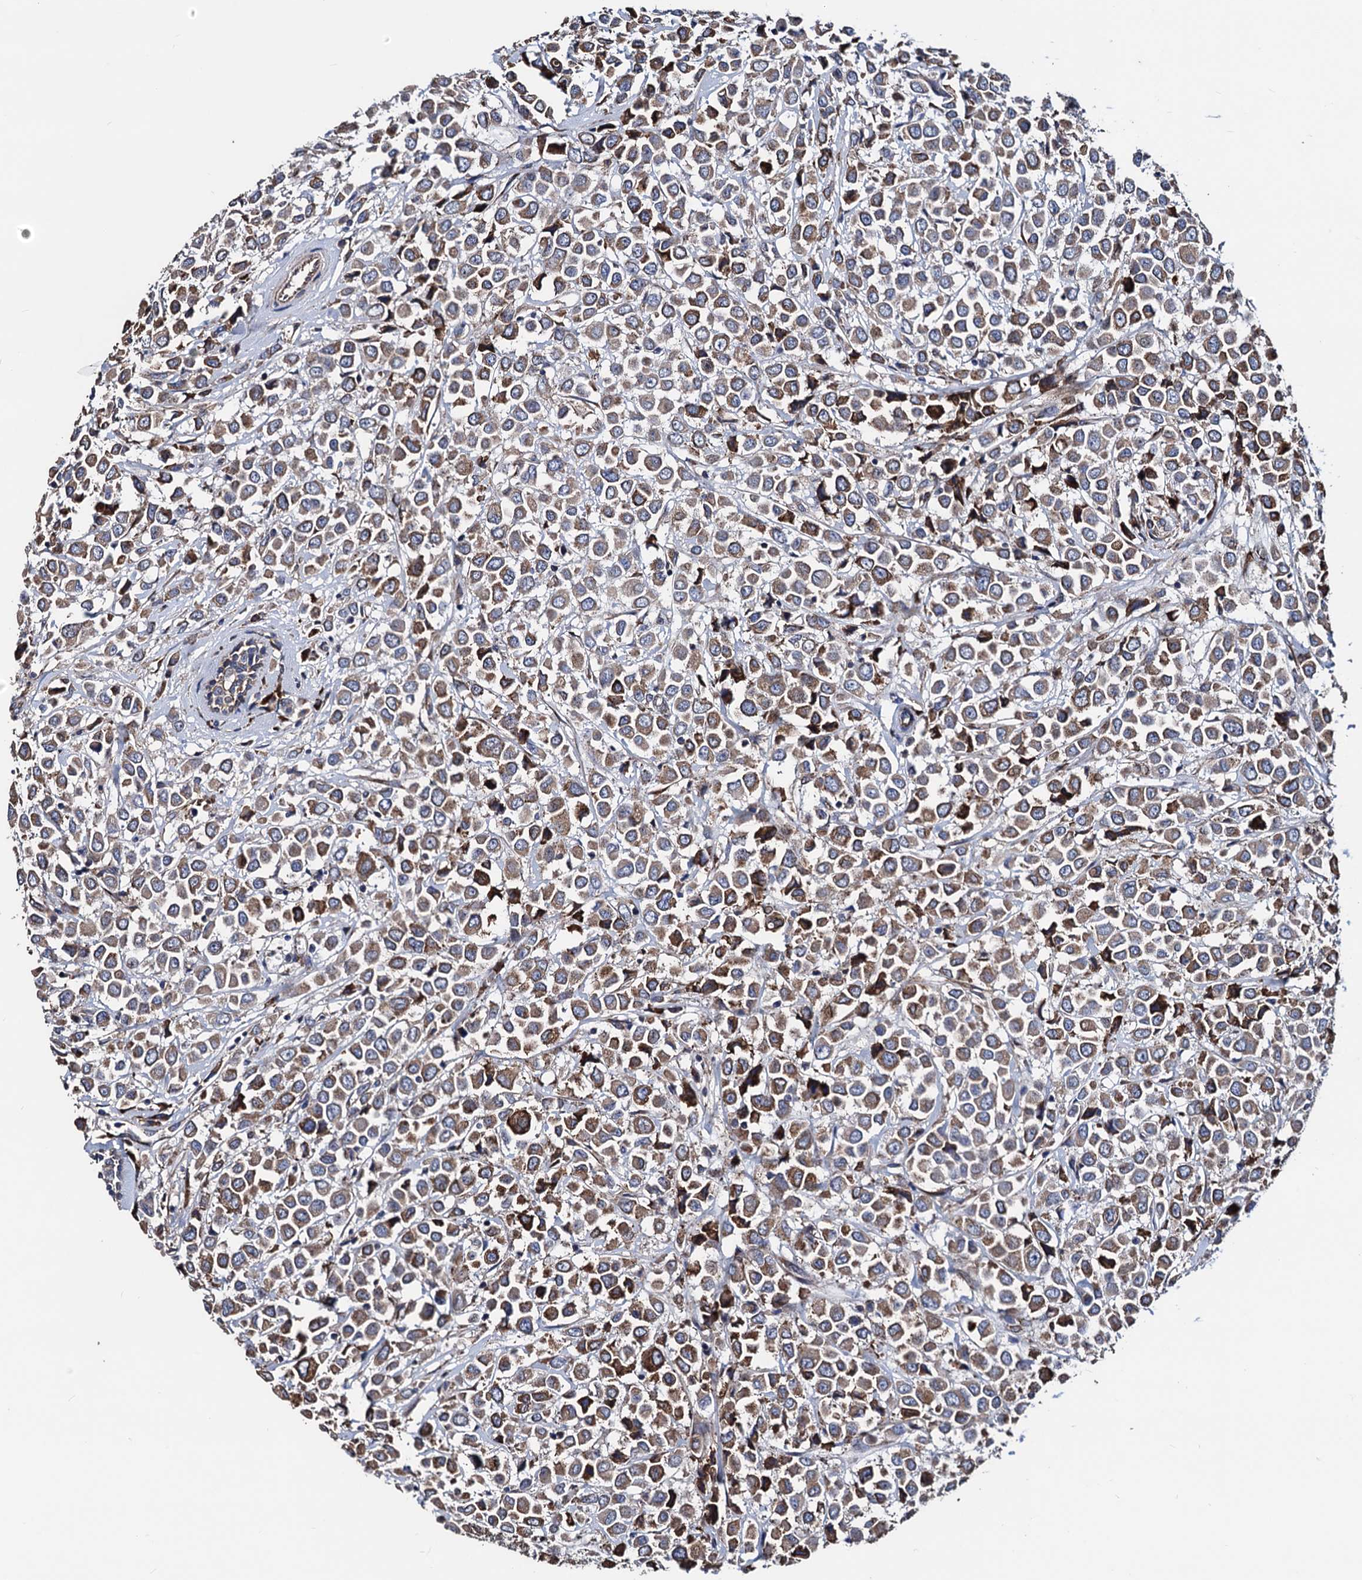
{"staining": {"intensity": "strong", "quantity": "25%-75%", "location": "cytoplasmic/membranous"}, "tissue": "breast cancer", "cell_type": "Tumor cells", "image_type": "cancer", "snomed": [{"axis": "morphology", "description": "Duct carcinoma"}, {"axis": "topography", "description": "Breast"}], "caption": "Protein analysis of breast infiltrating ductal carcinoma tissue demonstrates strong cytoplasmic/membranous expression in about 25%-75% of tumor cells. (Brightfield microscopy of DAB IHC at high magnification).", "gene": "AKAP11", "patient": {"sex": "female", "age": 61}}